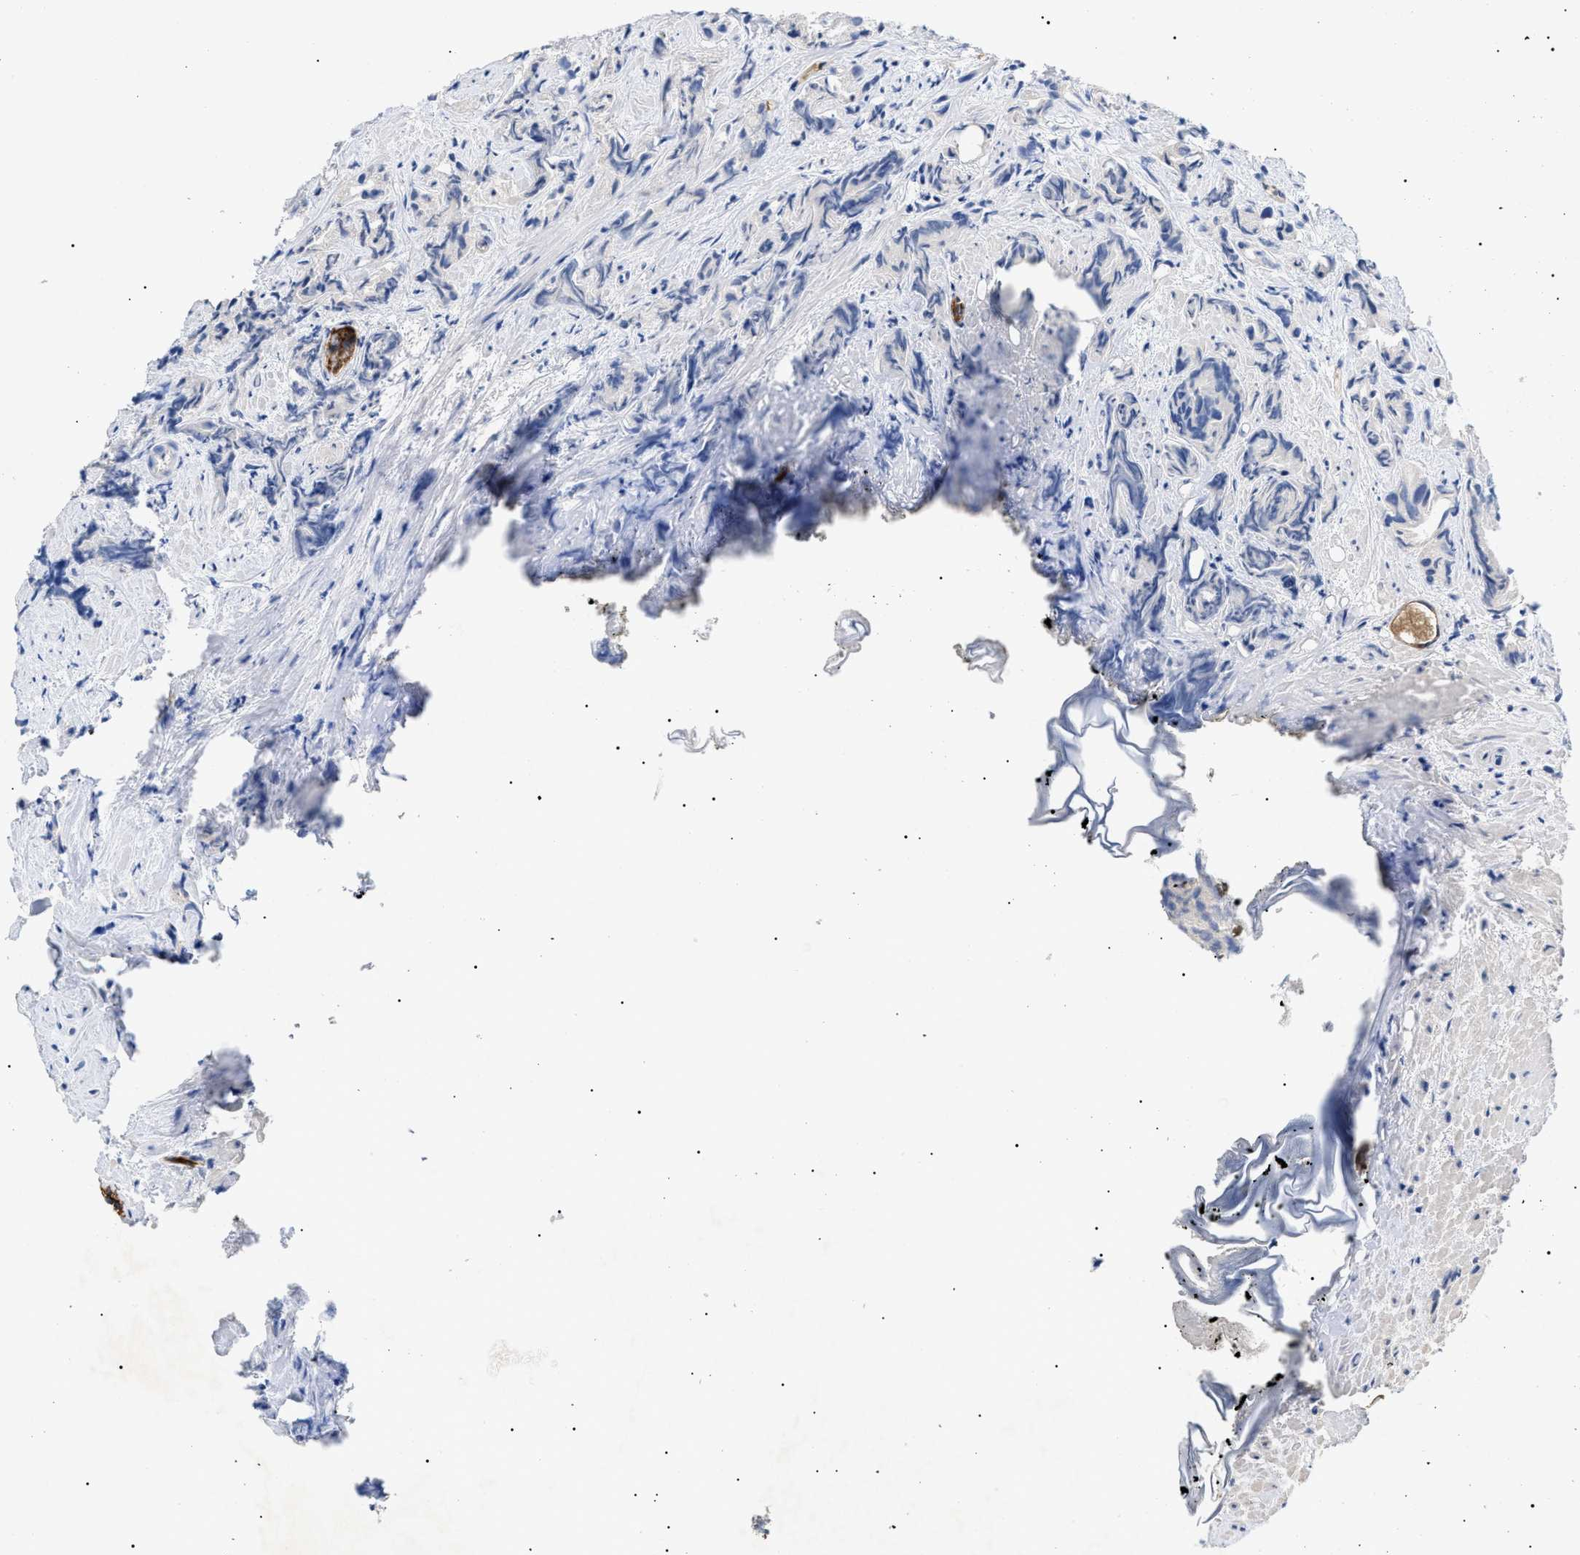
{"staining": {"intensity": "negative", "quantity": "none", "location": "none"}, "tissue": "prostate cancer", "cell_type": "Tumor cells", "image_type": "cancer", "snomed": [{"axis": "morphology", "description": "Adenocarcinoma, Low grade"}, {"axis": "topography", "description": "Prostate"}], "caption": "Prostate cancer was stained to show a protein in brown. There is no significant expression in tumor cells.", "gene": "ACKR1", "patient": {"sex": "male", "age": 89}}